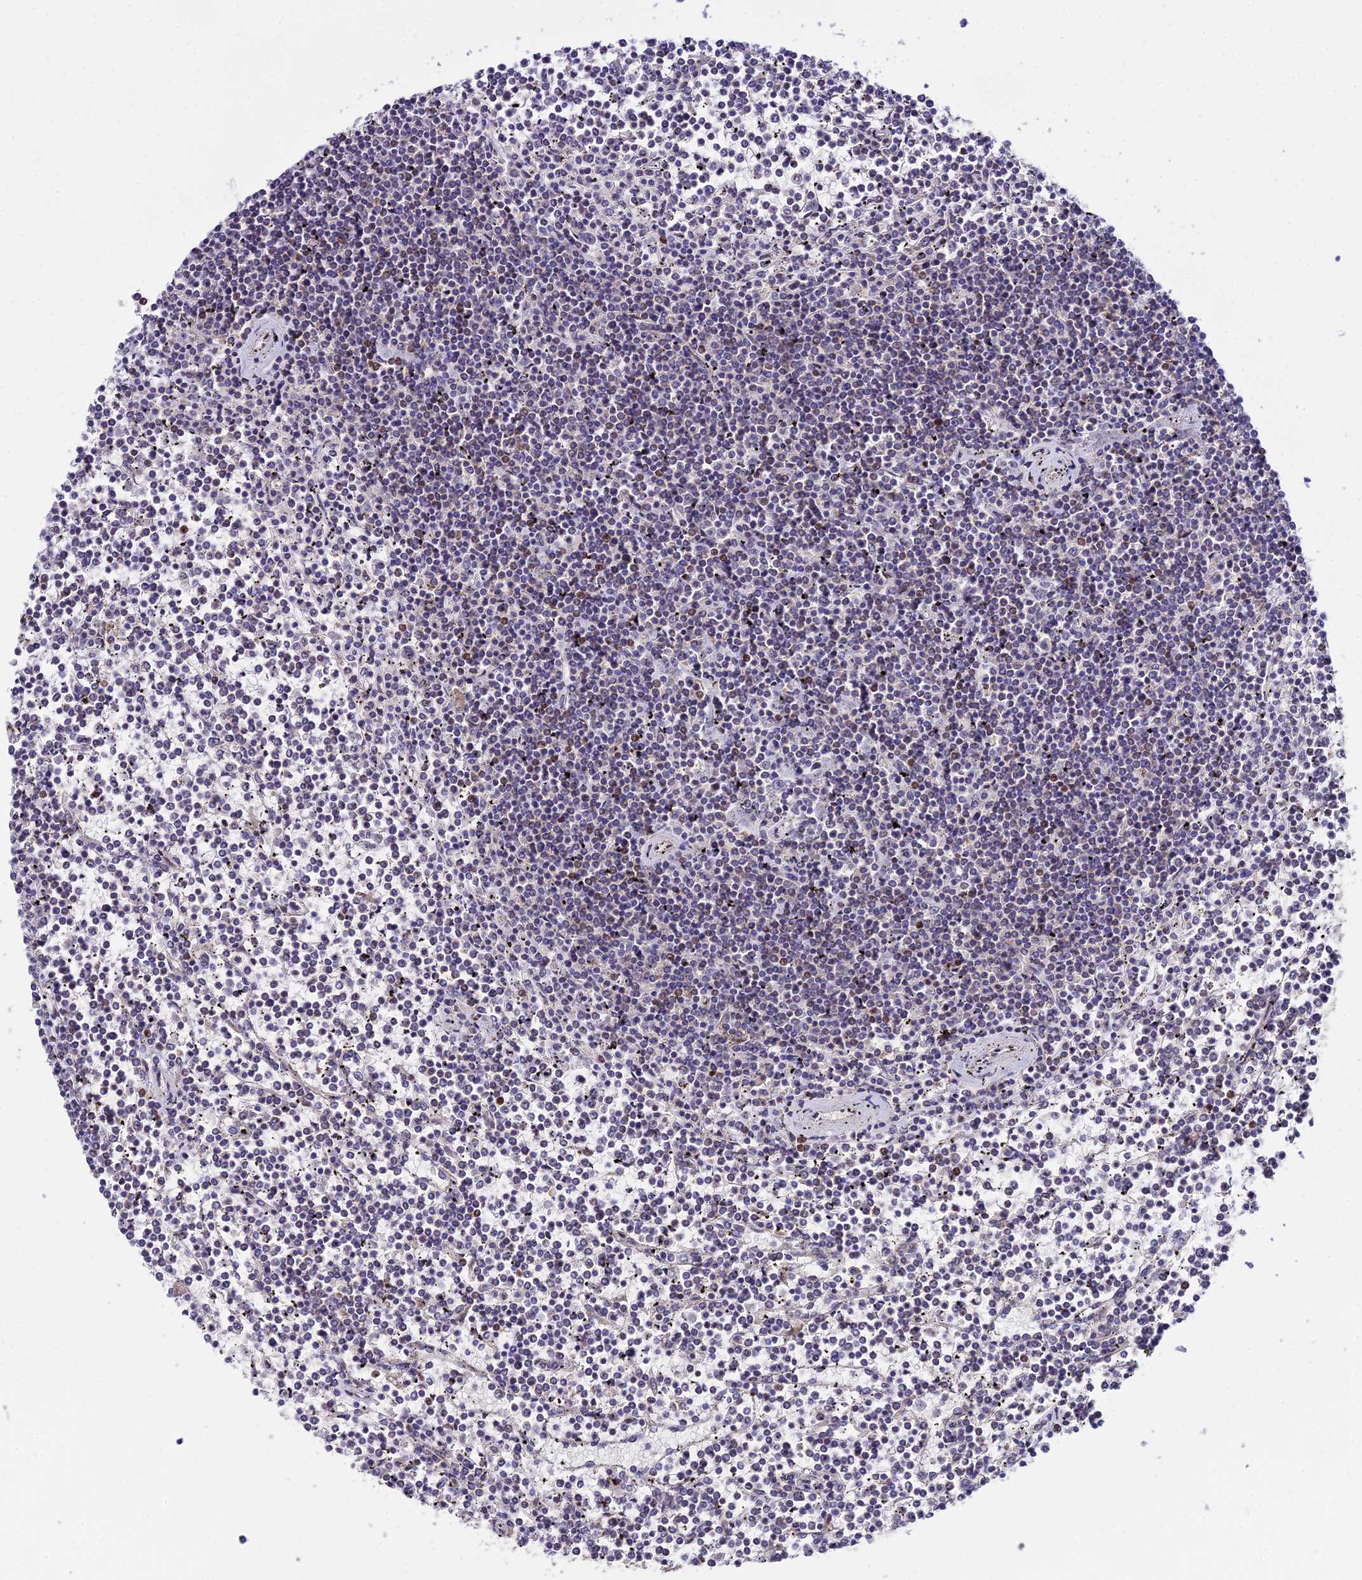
{"staining": {"intensity": "negative", "quantity": "none", "location": "none"}, "tissue": "lymphoma", "cell_type": "Tumor cells", "image_type": "cancer", "snomed": [{"axis": "morphology", "description": "Malignant lymphoma, non-Hodgkin's type, Low grade"}, {"axis": "topography", "description": "Spleen"}], "caption": "Immunohistochemical staining of lymphoma shows no significant expression in tumor cells.", "gene": "CIB3", "patient": {"sex": "female", "age": 19}}